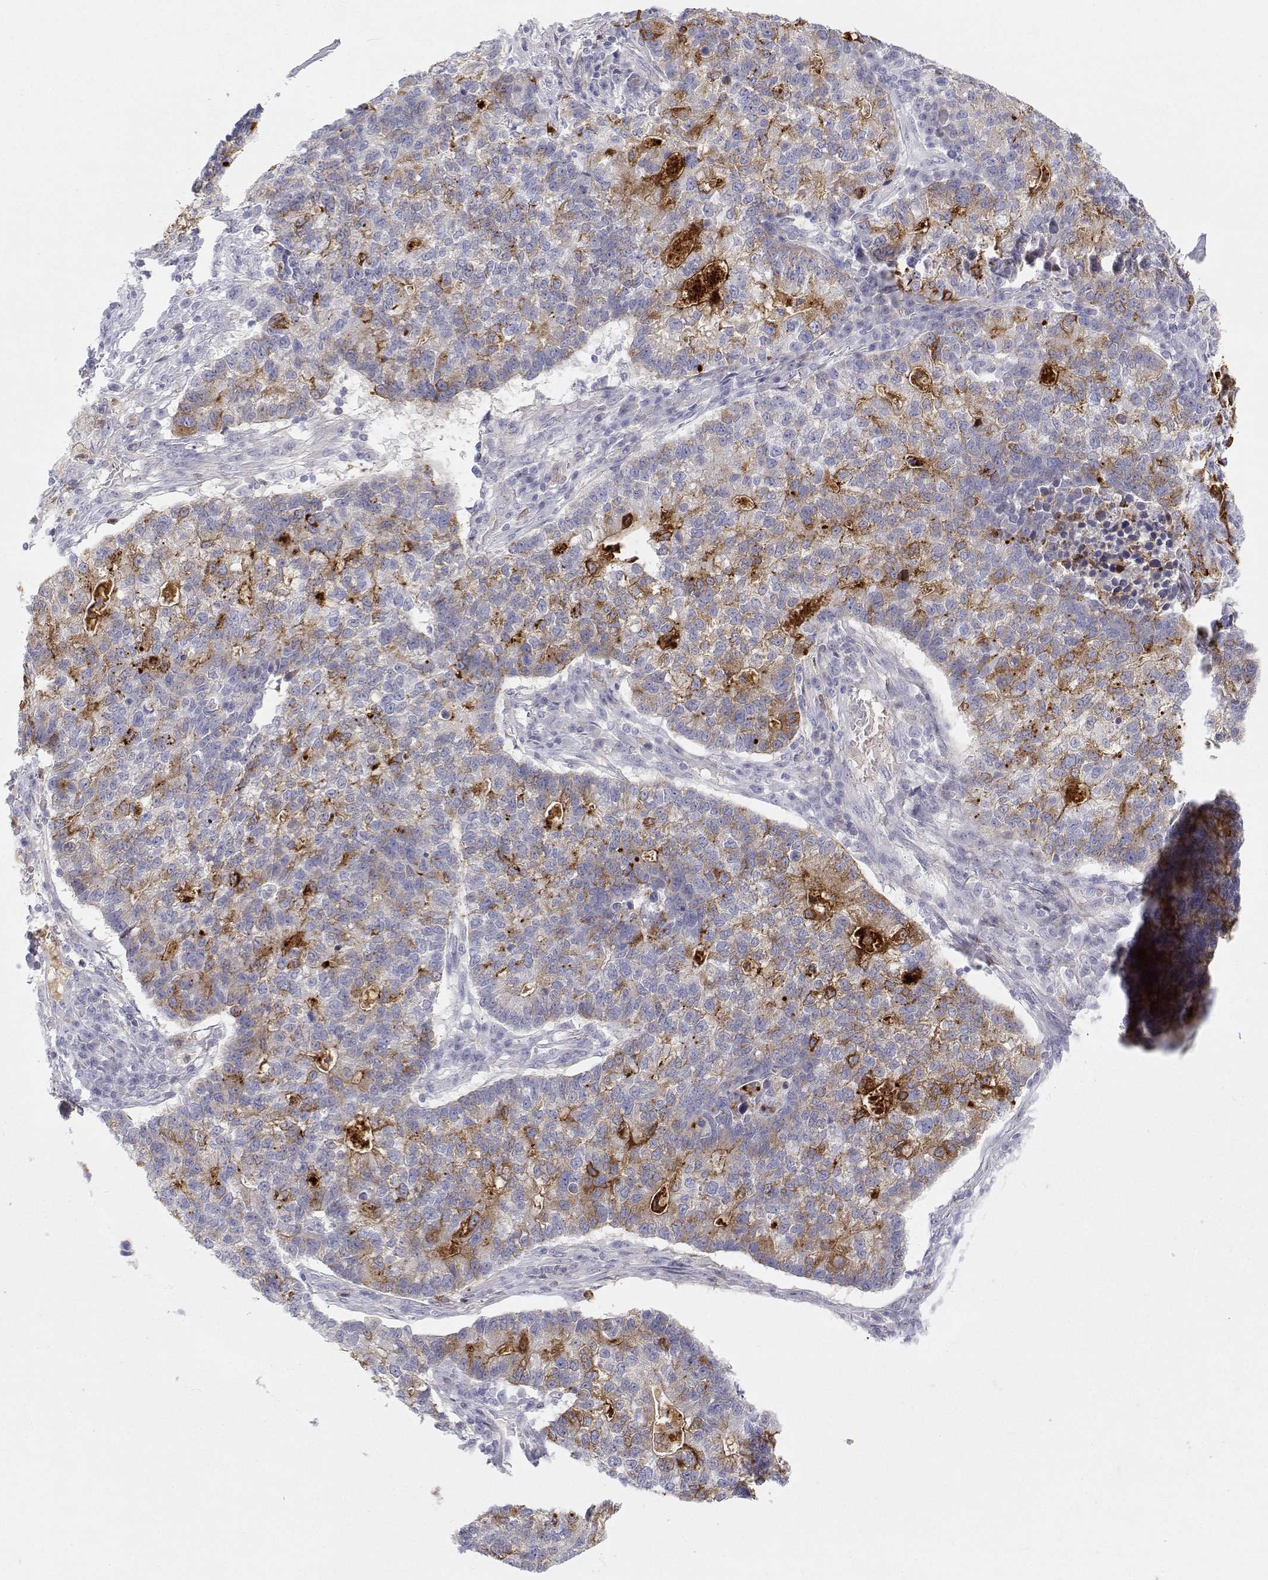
{"staining": {"intensity": "moderate", "quantity": "<25%", "location": "cytoplasmic/membranous"}, "tissue": "lung cancer", "cell_type": "Tumor cells", "image_type": "cancer", "snomed": [{"axis": "morphology", "description": "Adenocarcinoma, NOS"}, {"axis": "topography", "description": "Lung"}], "caption": "A low amount of moderate cytoplasmic/membranous staining is appreciated in approximately <25% of tumor cells in lung adenocarcinoma tissue. (IHC, brightfield microscopy, high magnification).", "gene": "SFTPB", "patient": {"sex": "male", "age": 57}}